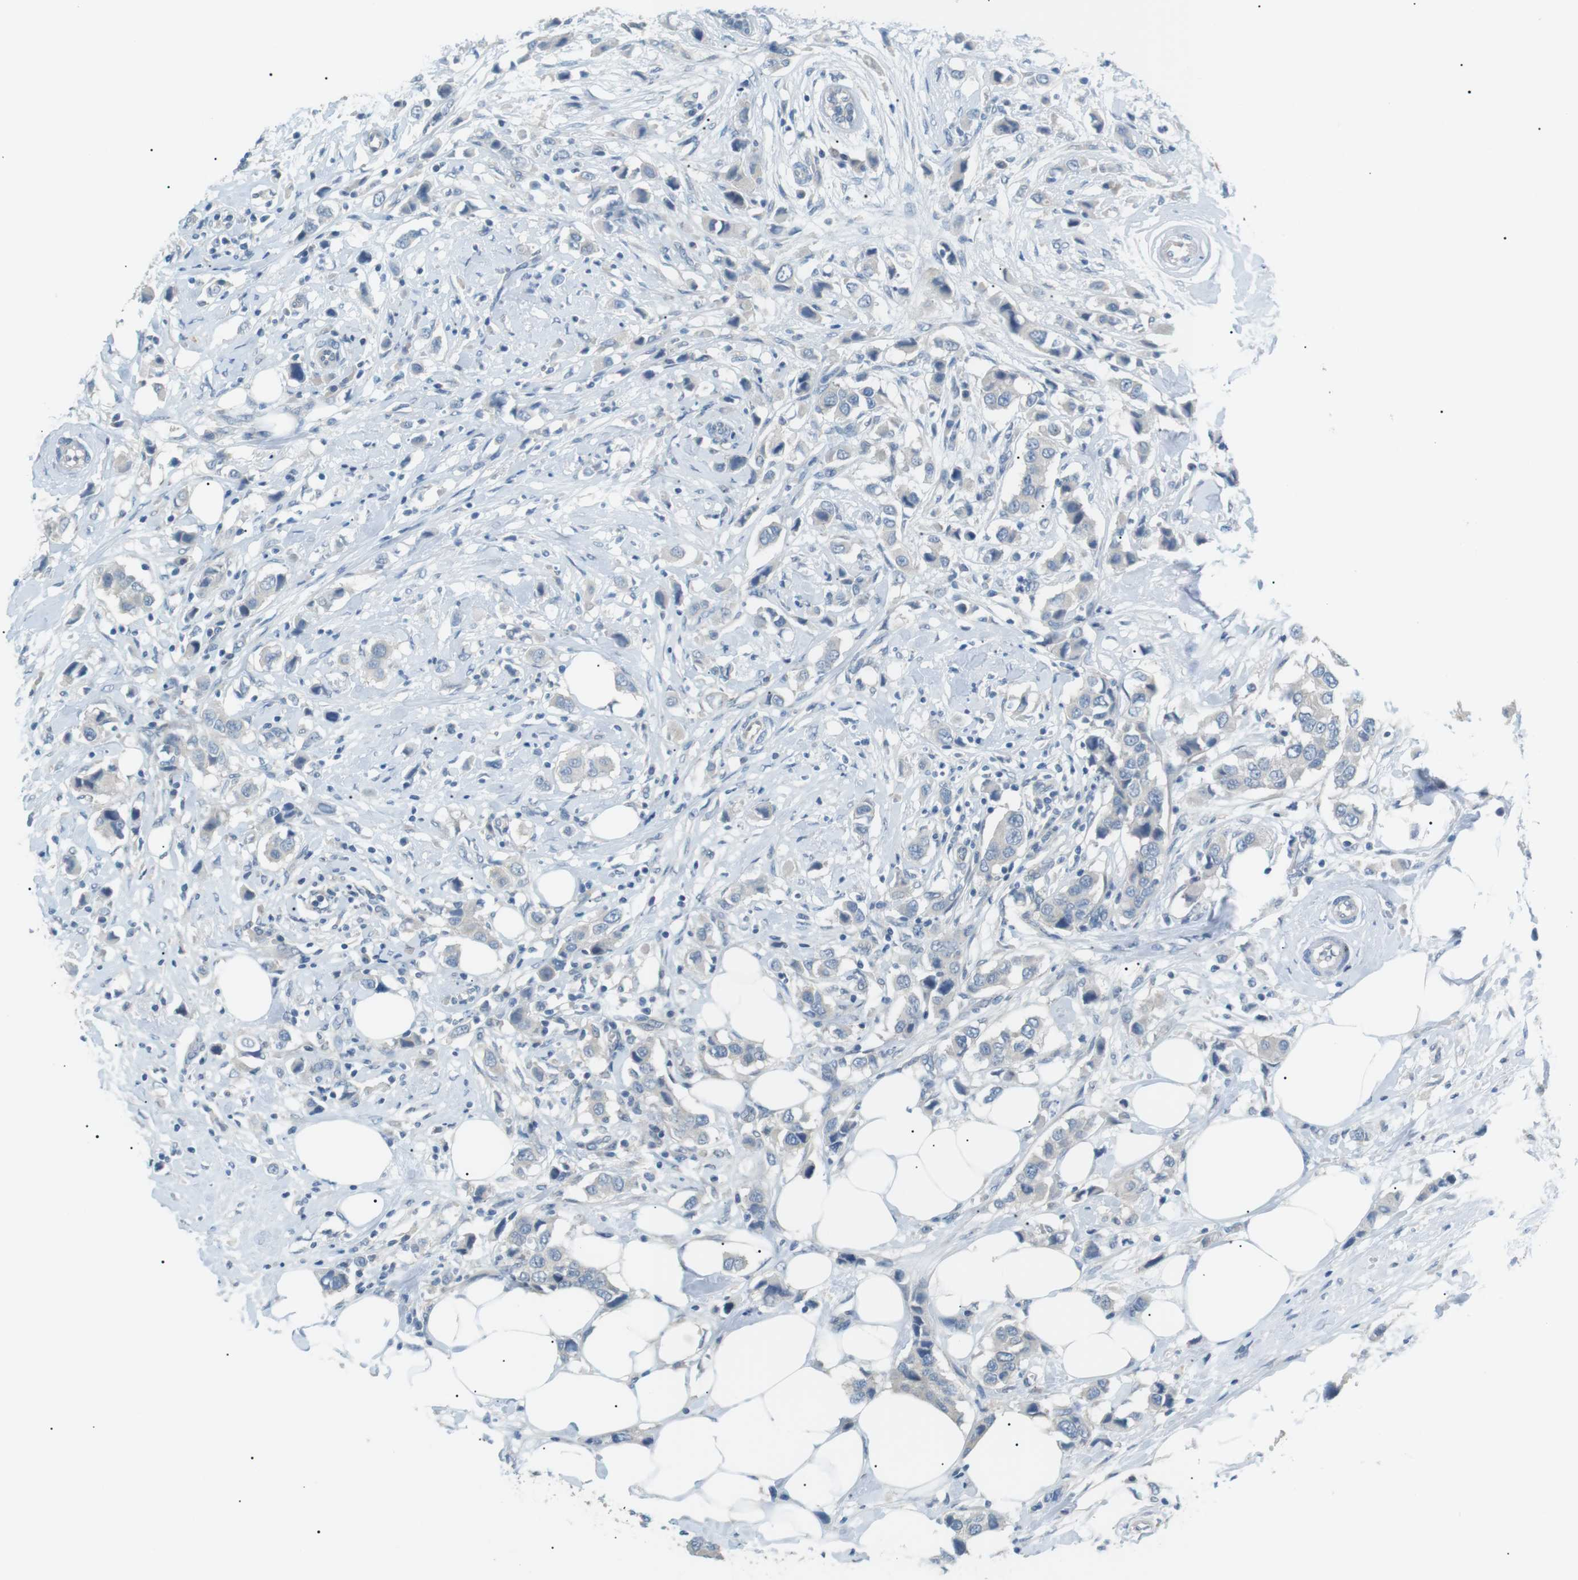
{"staining": {"intensity": "negative", "quantity": "none", "location": "none"}, "tissue": "breast cancer", "cell_type": "Tumor cells", "image_type": "cancer", "snomed": [{"axis": "morphology", "description": "Normal tissue, NOS"}, {"axis": "morphology", "description": "Duct carcinoma"}, {"axis": "topography", "description": "Breast"}], "caption": "Breast intraductal carcinoma was stained to show a protein in brown. There is no significant positivity in tumor cells.", "gene": "CDH26", "patient": {"sex": "female", "age": 50}}